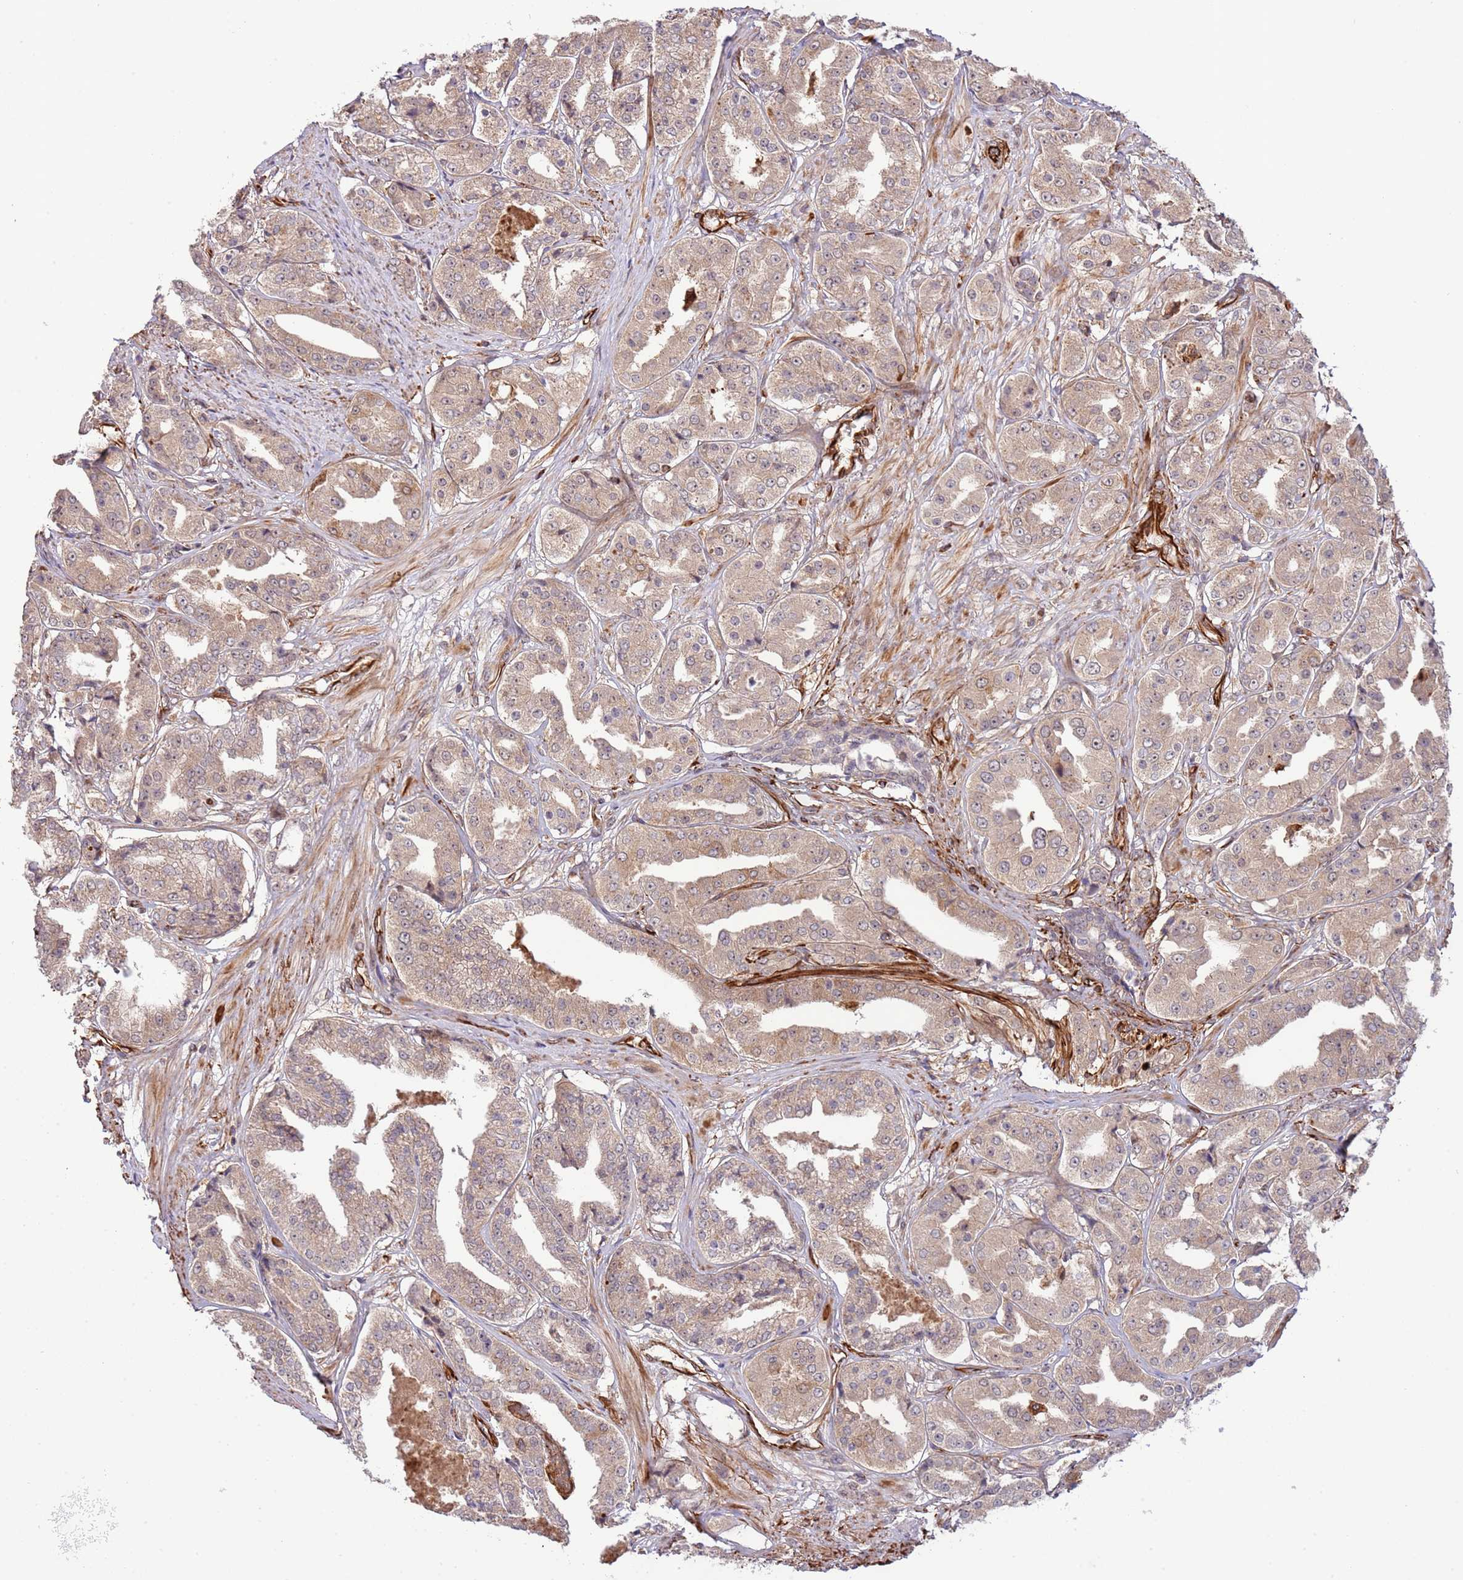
{"staining": {"intensity": "weak", "quantity": ">75%", "location": "cytoplasmic/membranous"}, "tissue": "prostate cancer", "cell_type": "Tumor cells", "image_type": "cancer", "snomed": [{"axis": "morphology", "description": "Adenocarcinoma, High grade"}, {"axis": "topography", "description": "Prostate"}], "caption": "The micrograph reveals staining of prostate cancer (adenocarcinoma (high-grade)), revealing weak cytoplasmic/membranous protein expression (brown color) within tumor cells. The protein is shown in brown color, while the nuclei are stained blue.", "gene": "NEK3", "patient": {"sex": "male", "age": 63}}